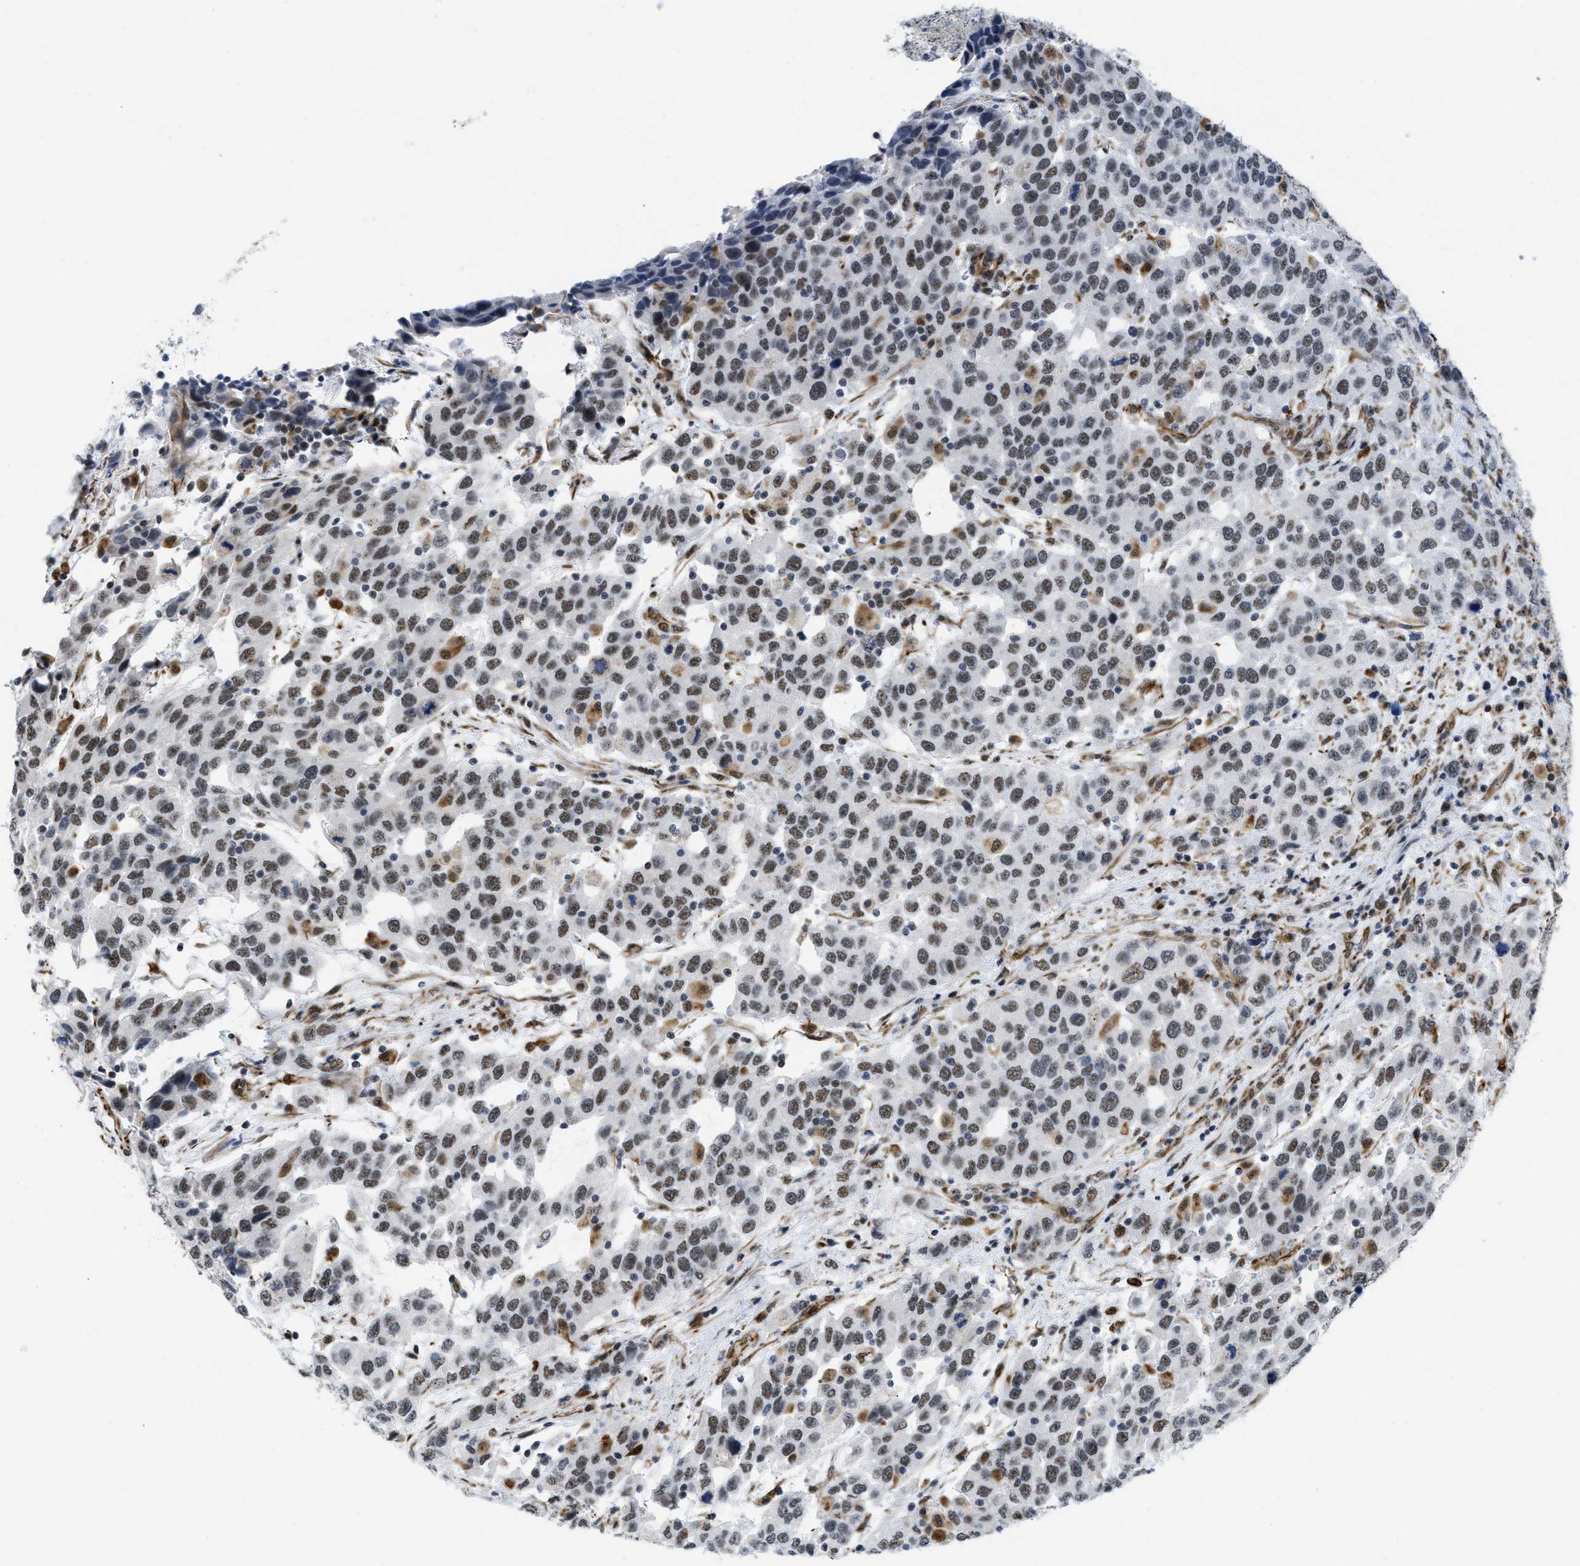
{"staining": {"intensity": "moderate", "quantity": ">75%", "location": "nuclear"}, "tissue": "urothelial cancer", "cell_type": "Tumor cells", "image_type": "cancer", "snomed": [{"axis": "morphology", "description": "Urothelial carcinoma, High grade"}, {"axis": "topography", "description": "Urinary bladder"}], "caption": "Moderate nuclear protein positivity is identified in about >75% of tumor cells in urothelial cancer. (DAB (3,3'-diaminobenzidine) IHC with brightfield microscopy, high magnification).", "gene": "LRRC8B", "patient": {"sex": "female", "age": 80}}